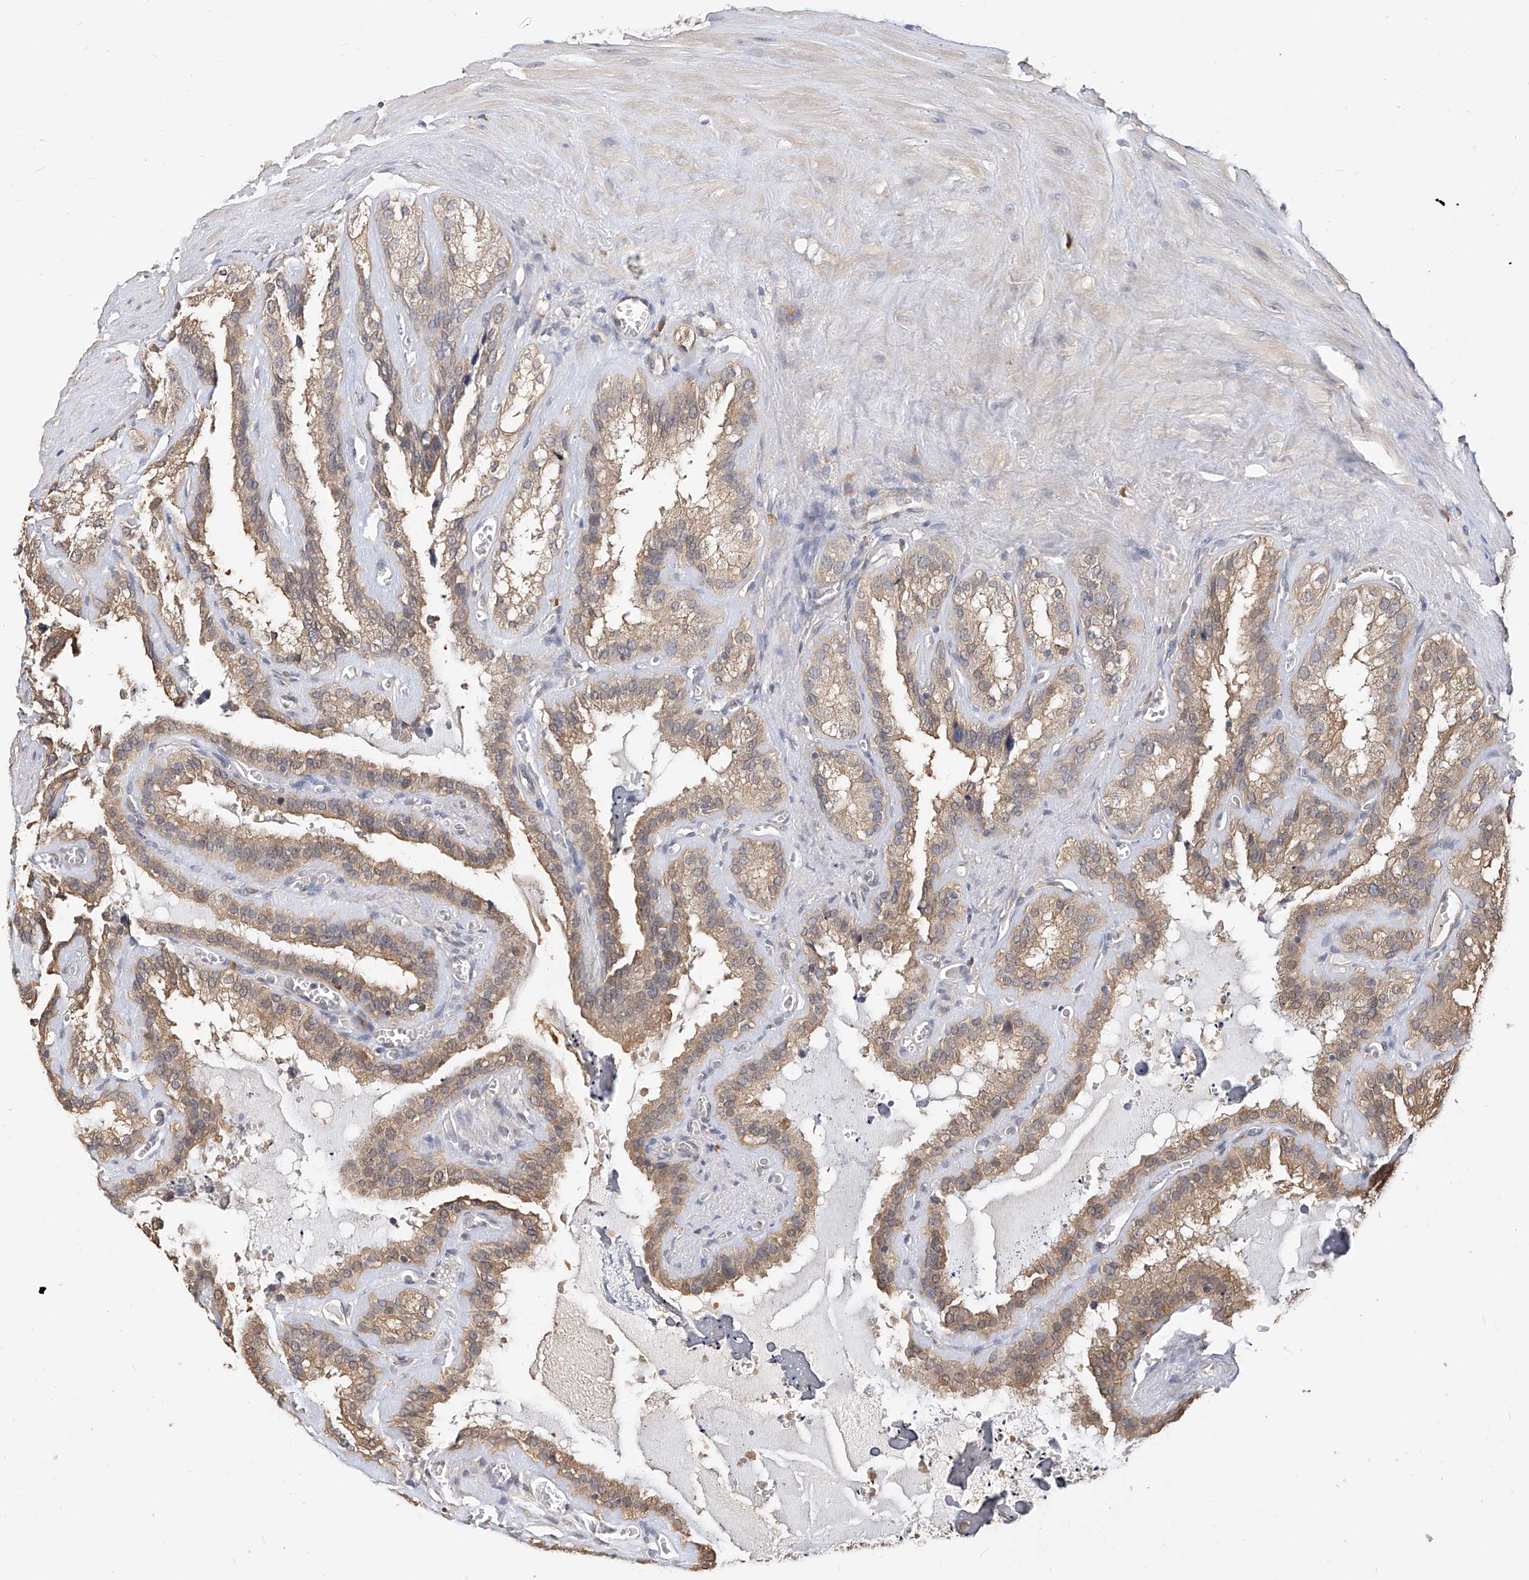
{"staining": {"intensity": "moderate", "quantity": ">75%", "location": "cytoplasmic/membranous"}, "tissue": "seminal vesicle", "cell_type": "Glandular cells", "image_type": "normal", "snomed": [{"axis": "morphology", "description": "Normal tissue, NOS"}, {"axis": "topography", "description": "Prostate"}, {"axis": "topography", "description": "Seminal veicle"}], "caption": "Seminal vesicle stained for a protein (brown) shows moderate cytoplasmic/membranous positive positivity in about >75% of glandular cells.", "gene": "OFD1", "patient": {"sex": "male", "age": 59}}